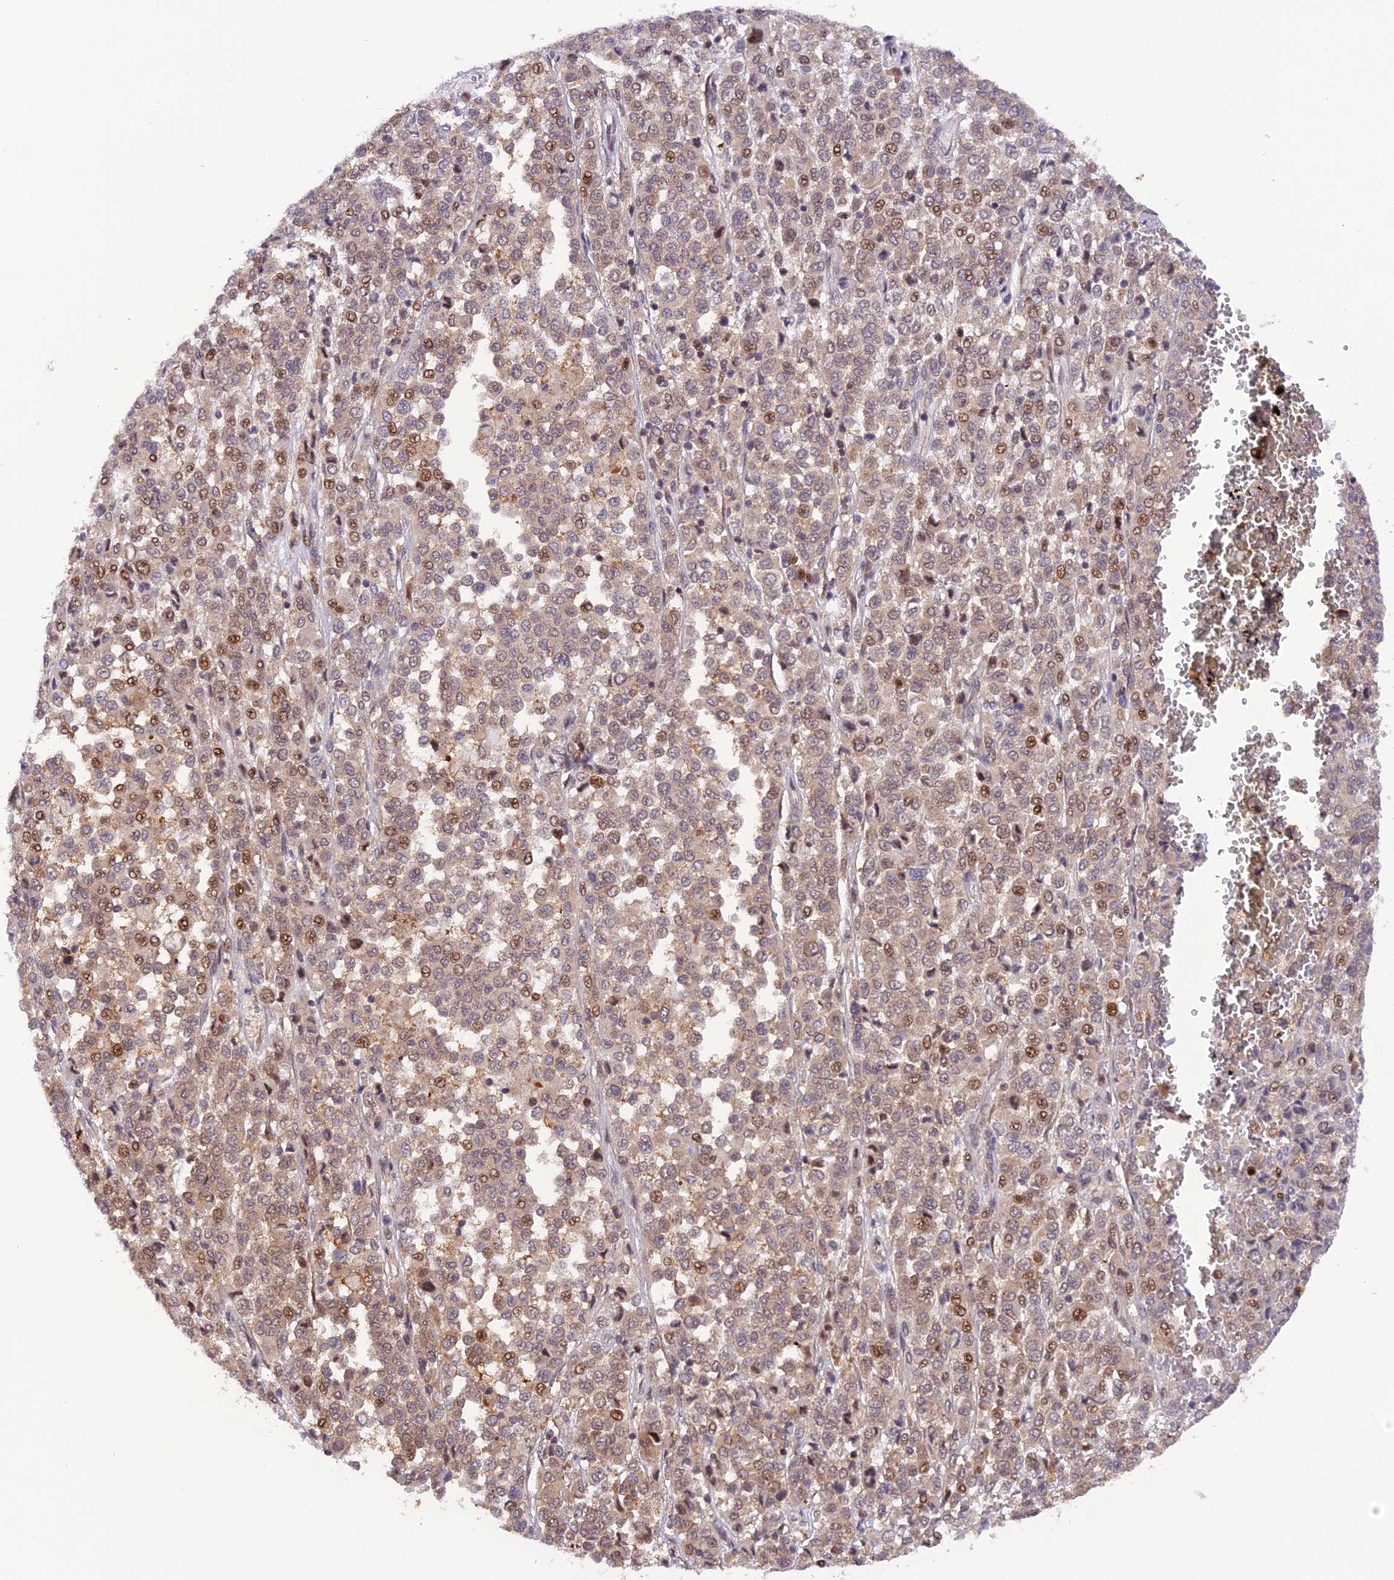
{"staining": {"intensity": "moderate", "quantity": "25%-75%", "location": "nuclear"}, "tissue": "melanoma", "cell_type": "Tumor cells", "image_type": "cancer", "snomed": [{"axis": "morphology", "description": "Malignant melanoma, Metastatic site"}, {"axis": "topography", "description": "Pancreas"}], "caption": "Human melanoma stained with a protein marker reveals moderate staining in tumor cells.", "gene": "SAMD4A", "patient": {"sex": "female", "age": 30}}